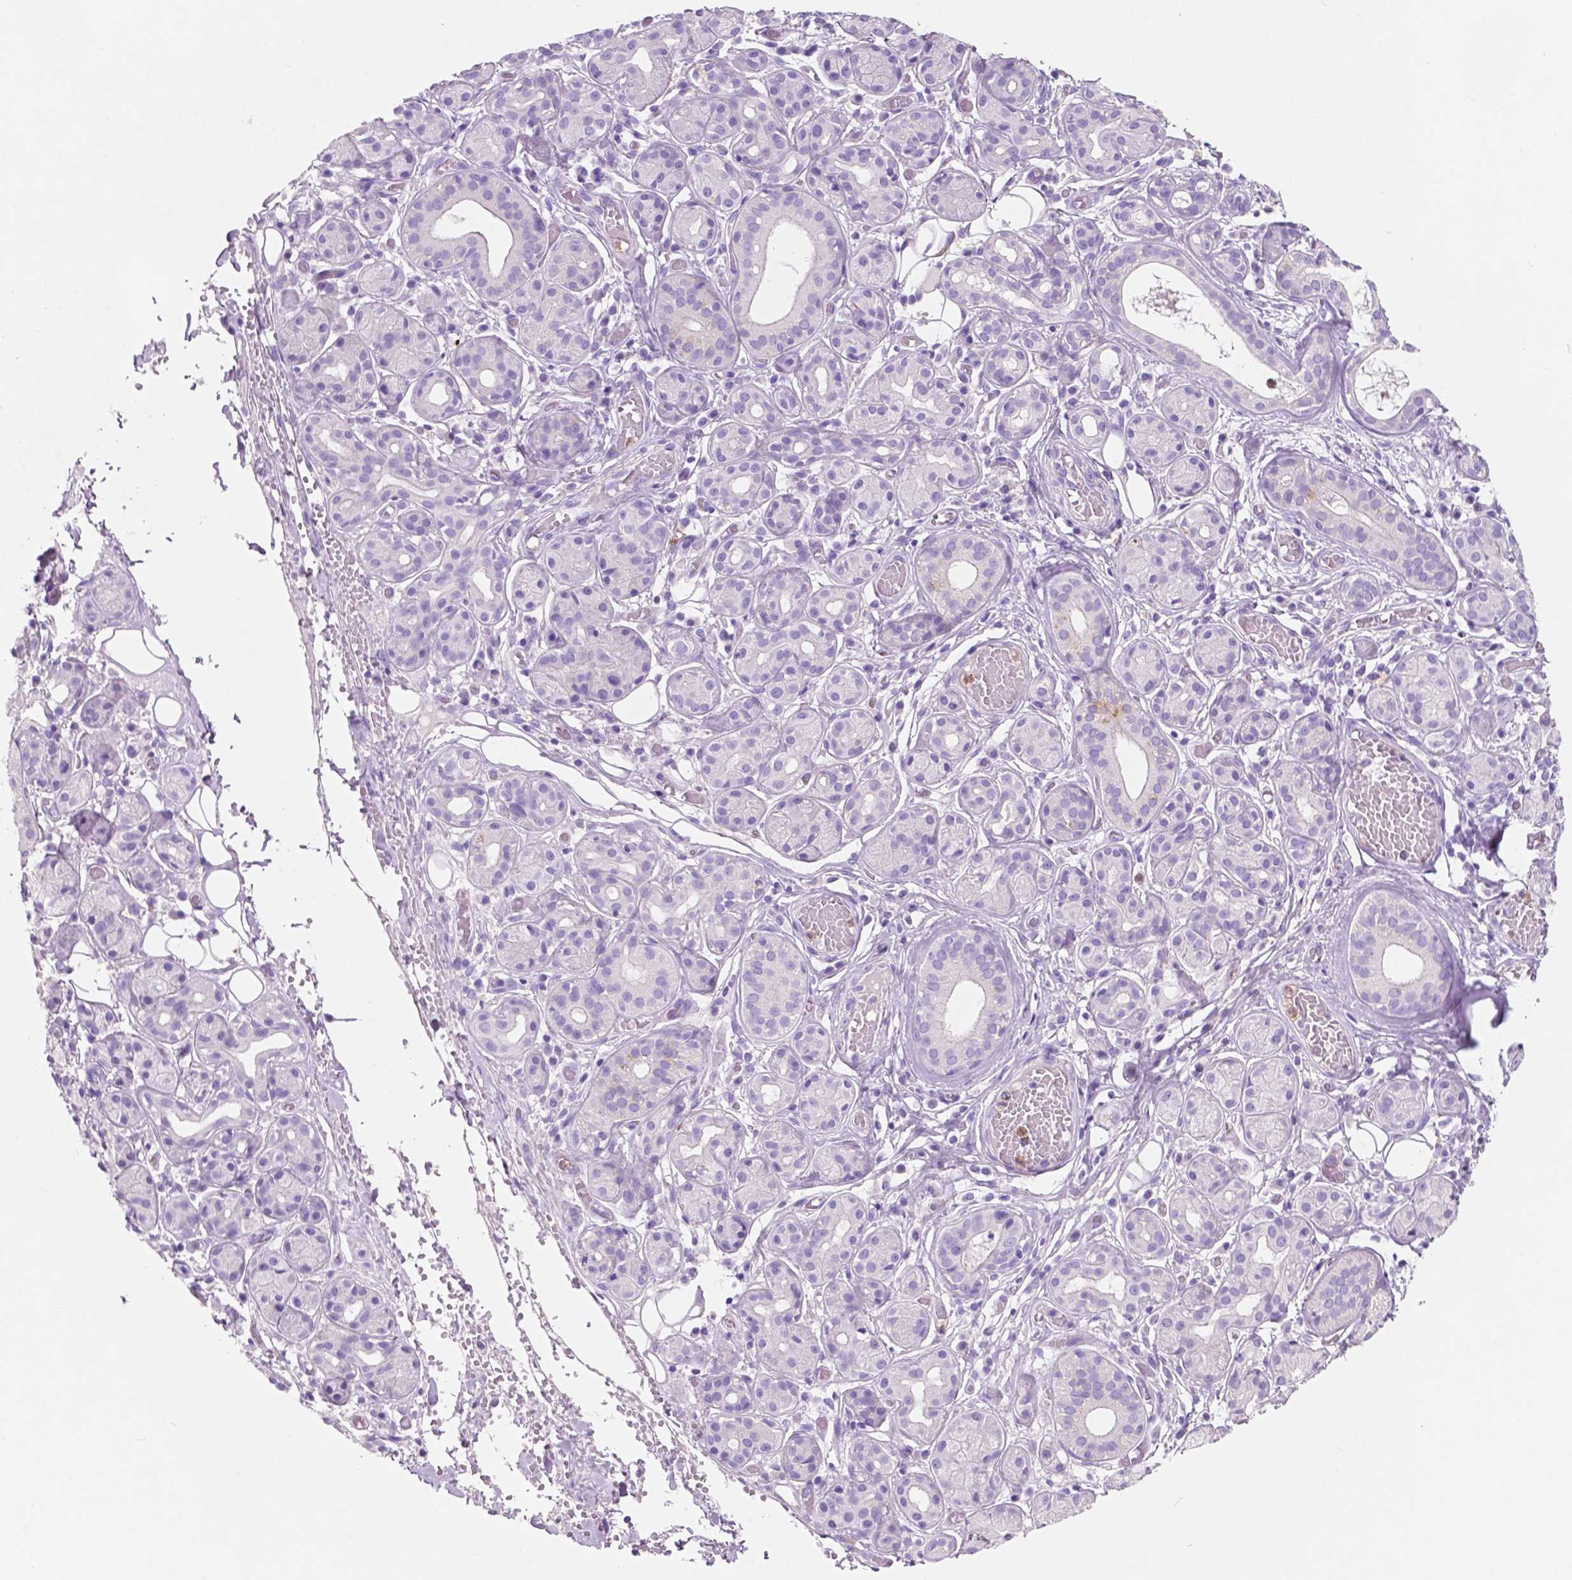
{"staining": {"intensity": "negative", "quantity": "none", "location": "none"}, "tissue": "salivary gland", "cell_type": "Glandular cells", "image_type": "normal", "snomed": [{"axis": "morphology", "description": "Normal tissue, NOS"}, {"axis": "topography", "description": "Salivary gland"}, {"axis": "topography", "description": "Peripheral nerve tissue"}], "caption": "A micrograph of human salivary gland is negative for staining in glandular cells. (DAB IHC with hematoxylin counter stain).", "gene": "CUZD1", "patient": {"sex": "male", "age": 71}}